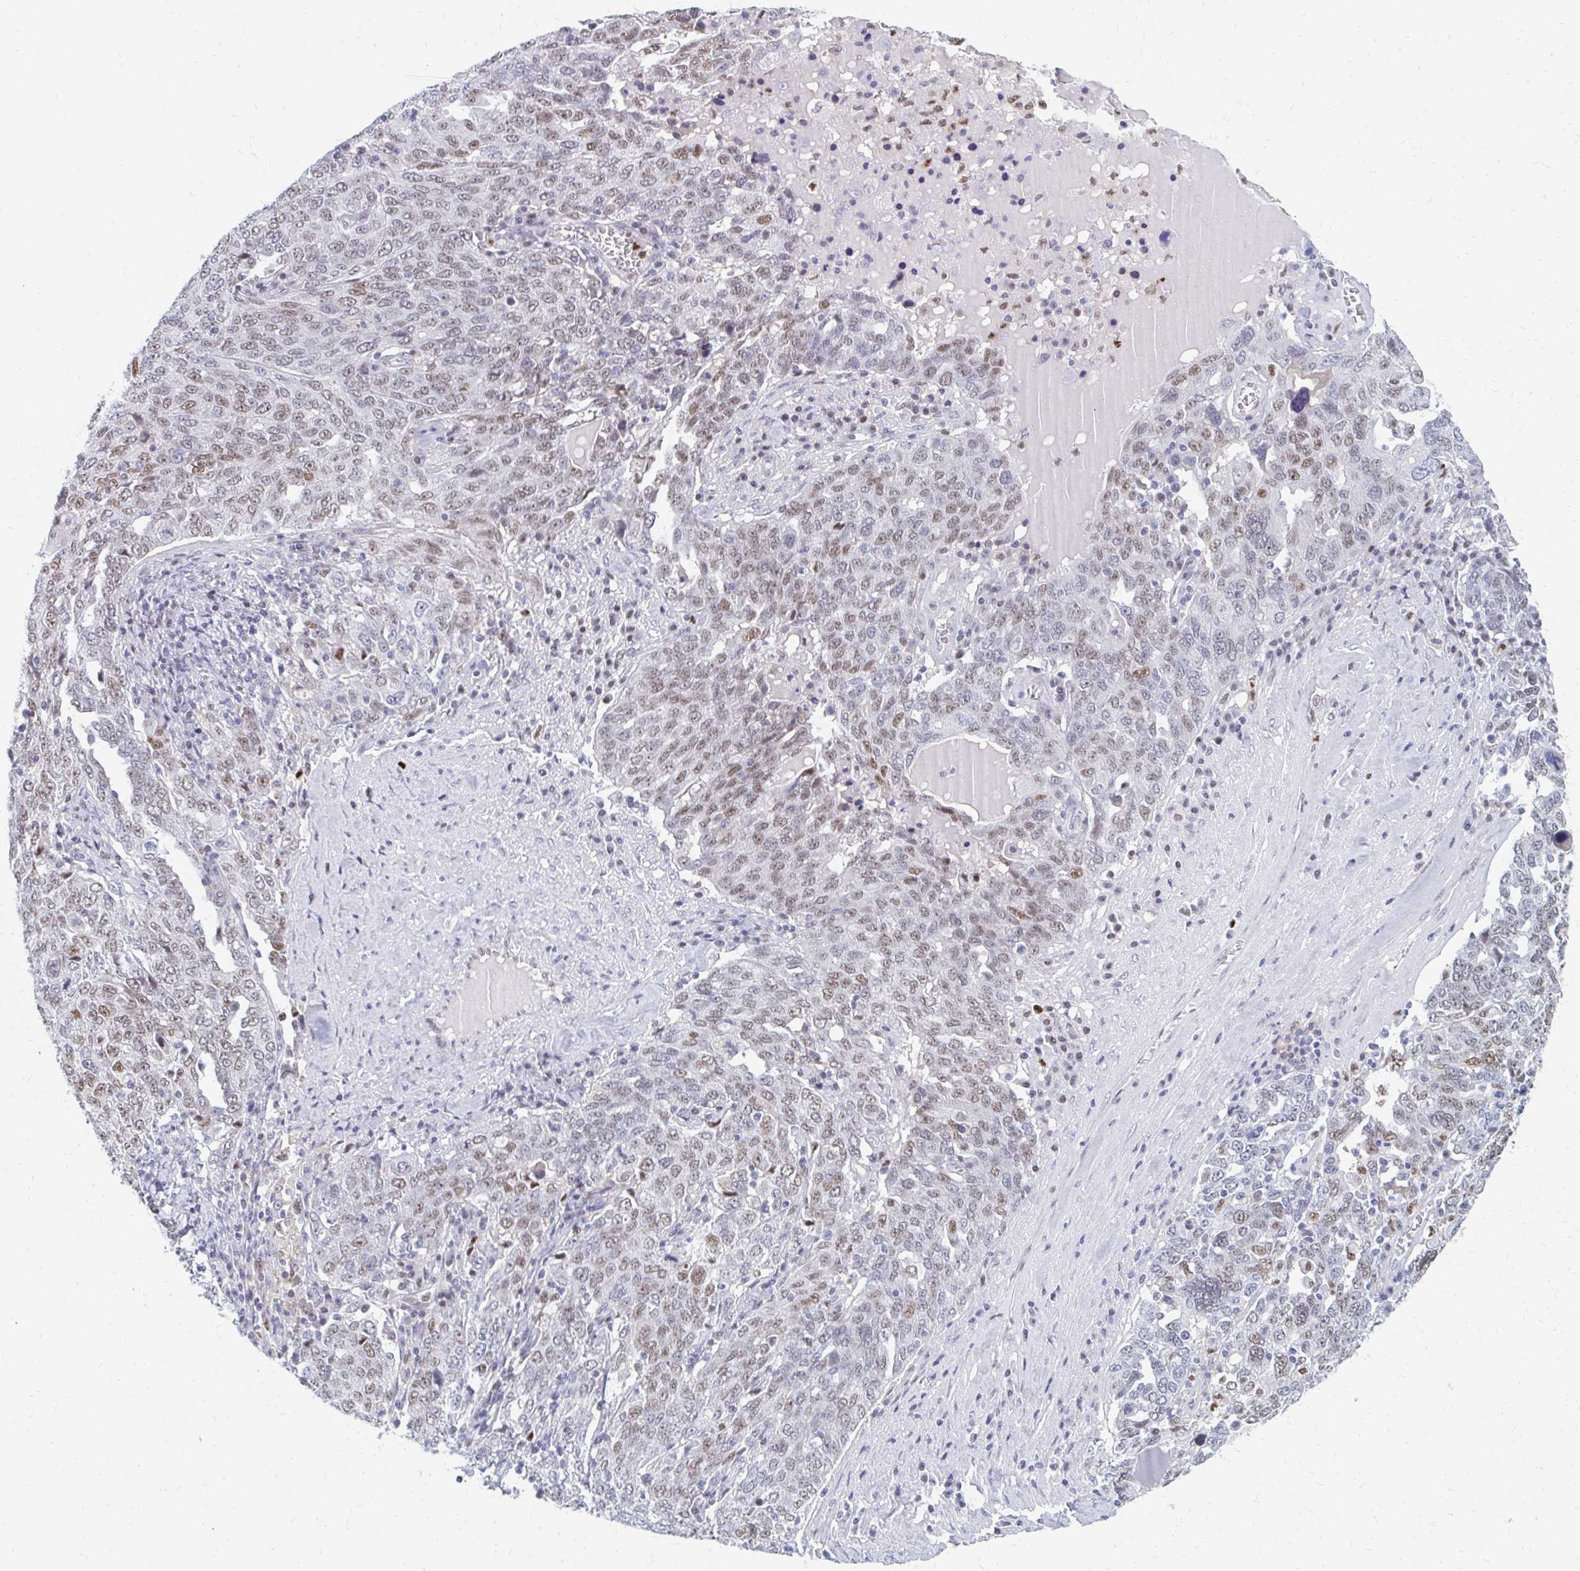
{"staining": {"intensity": "moderate", "quantity": "25%-75%", "location": "nuclear"}, "tissue": "ovarian cancer", "cell_type": "Tumor cells", "image_type": "cancer", "snomed": [{"axis": "morphology", "description": "Carcinoma, endometroid"}, {"axis": "topography", "description": "Ovary"}], "caption": "Ovarian cancer (endometroid carcinoma) was stained to show a protein in brown. There is medium levels of moderate nuclear expression in approximately 25%-75% of tumor cells.", "gene": "PLK3", "patient": {"sex": "female", "age": 62}}